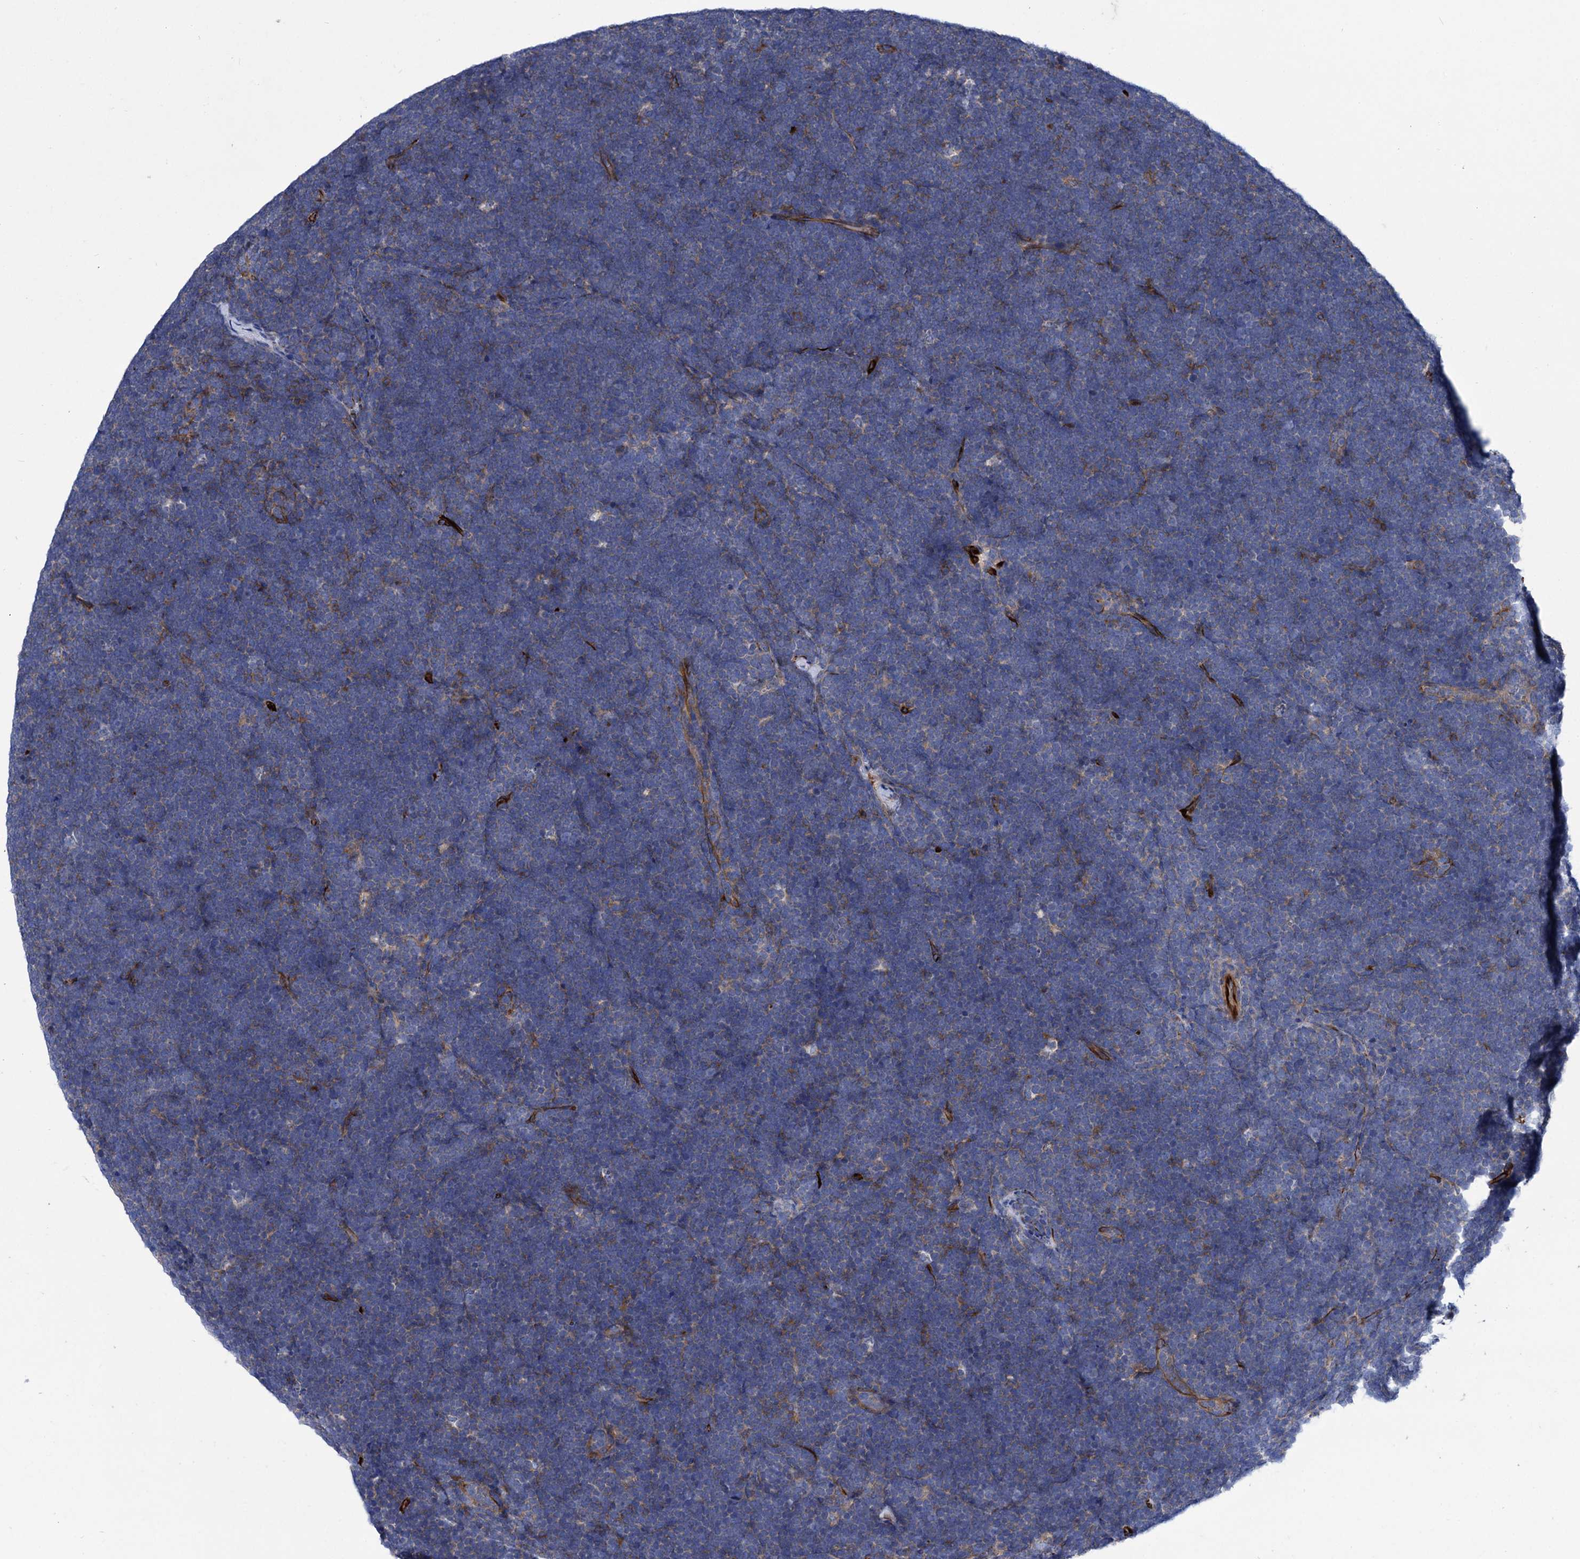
{"staining": {"intensity": "negative", "quantity": "none", "location": "none"}, "tissue": "lymphoma", "cell_type": "Tumor cells", "image_type": "cancer", "snomed": [{"axis": "morphology", "description": "Malignant lymphoma, non-Hodgkin's type, High grade"}, {"axis": "topography", "description": "Lymph node"}], "caption": "Immunohistochemistry (IHC) histopathology image of lymphoma stained for a protein (brown), which displays no staining in tumor cells.", "gene": "AXL", "patient": {"sex": "male", "age": 13}}